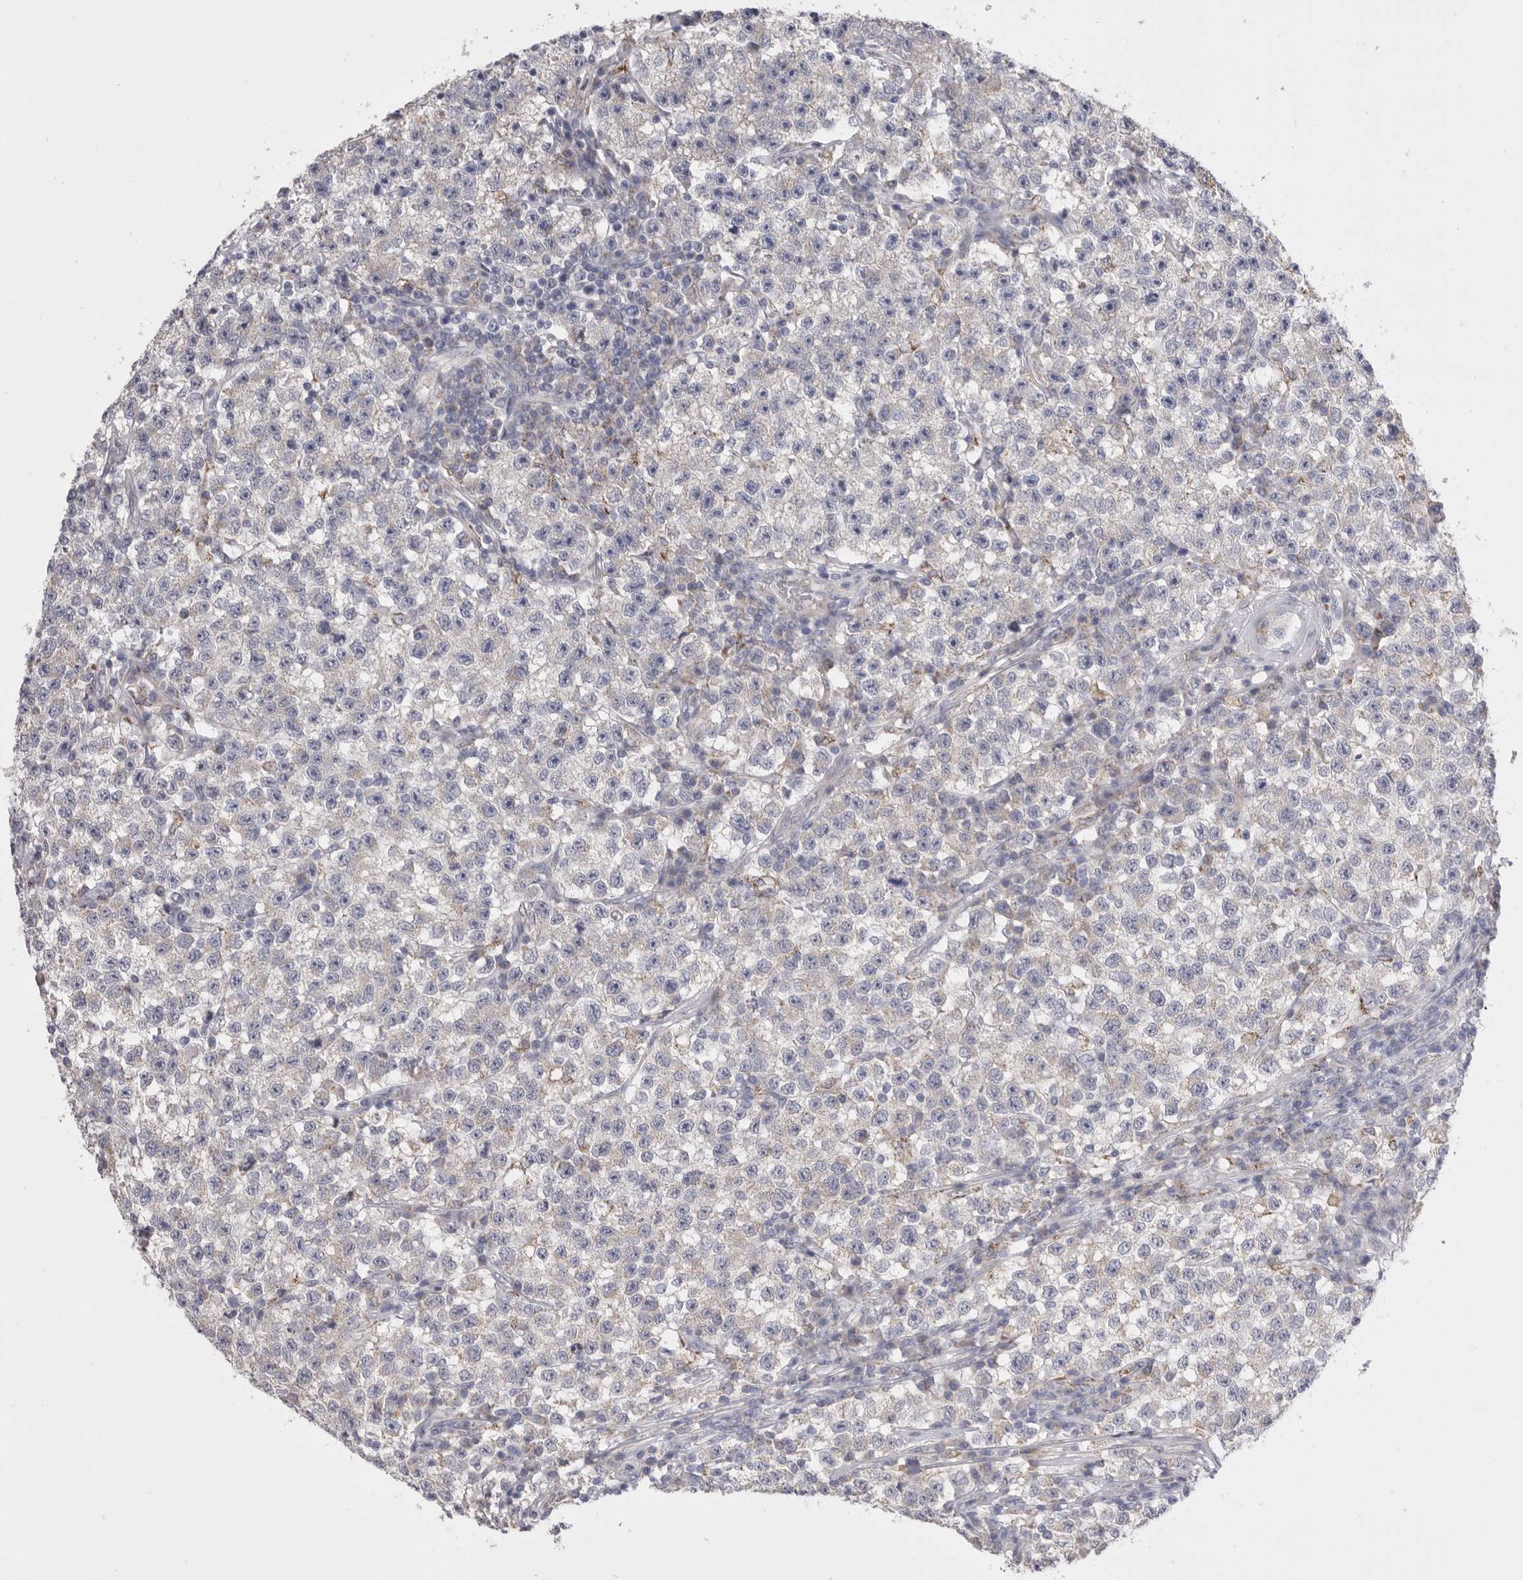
{"staining": {"intensity": "negative", "quantity": "none", "location": "none"}, "tissue": "testis cancer", "cell_type": "Tumor cells", "image_type": "cancer", "snomed": [{"axis": "morphology", "description": "Seminoma, NOS"}, {"axis": "topography", "description": "Testis"}], "caption": "Immunohistochemical staining of testis cancer (seminoma) exhibits no significant positivity in tumor cells. (DAB (3,3'-diaminobenzidine) immunohistochemistry, high magnification).", "gene": "CCDC126", "patient": {"sex": "male", "age": 22}}